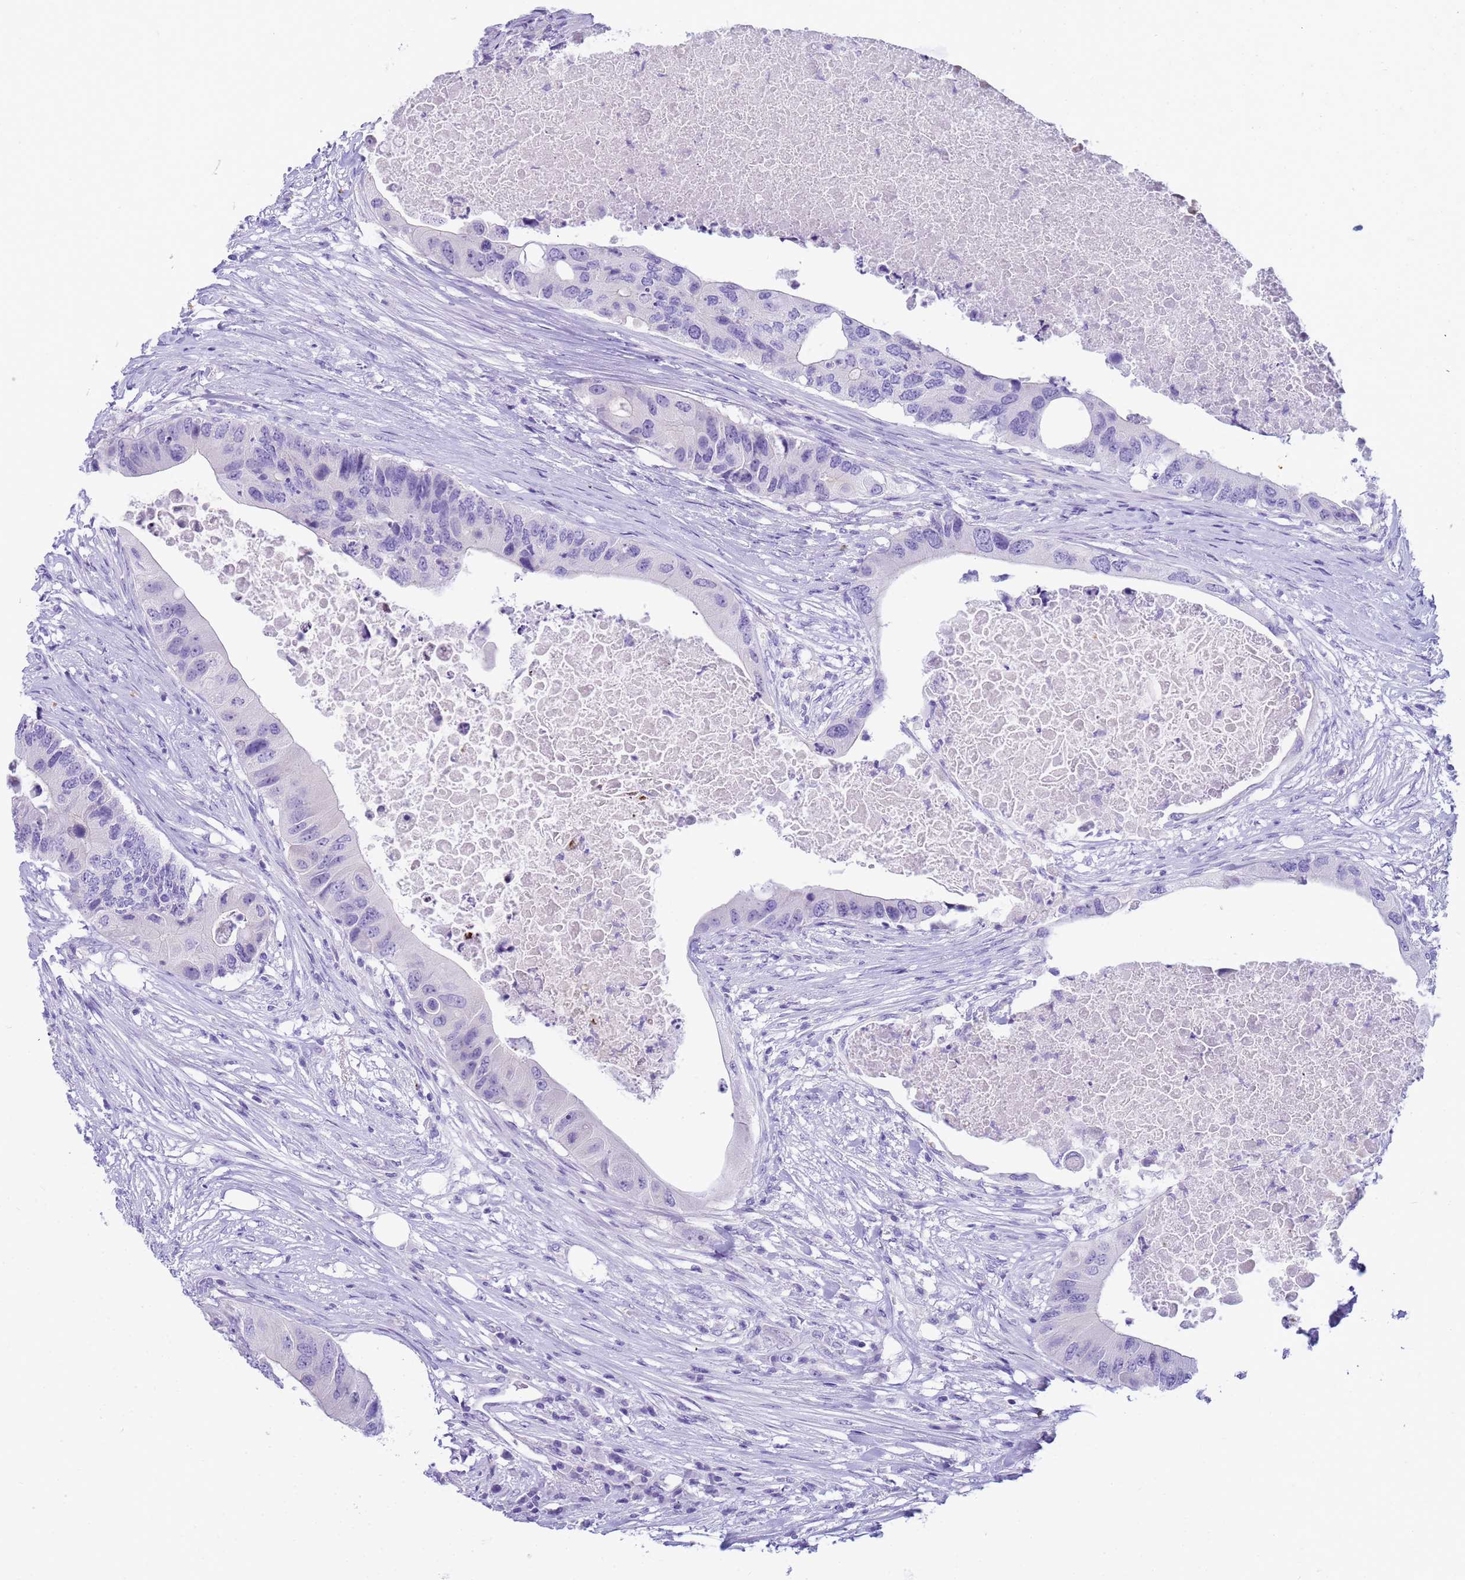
{"staining": {"intensity": "negative", "quantity": "none", "location": "none"}, "tissue": "colorectal cancer", "cell_type": "Tumor cells", "image_type": "cancer", "snomed": [{"axis": "morphology", "description": "Adenocarcinoma, NOS"}, {"axis": "topography", "description": "Colon"}], "caption": "Colorectal adenocarcinoma stained for a protein using immunohistochemistry demonstrates no positivity tumor cells.", "gene": "RNASE2", "patient": {"sex": "male", "age": 71}}